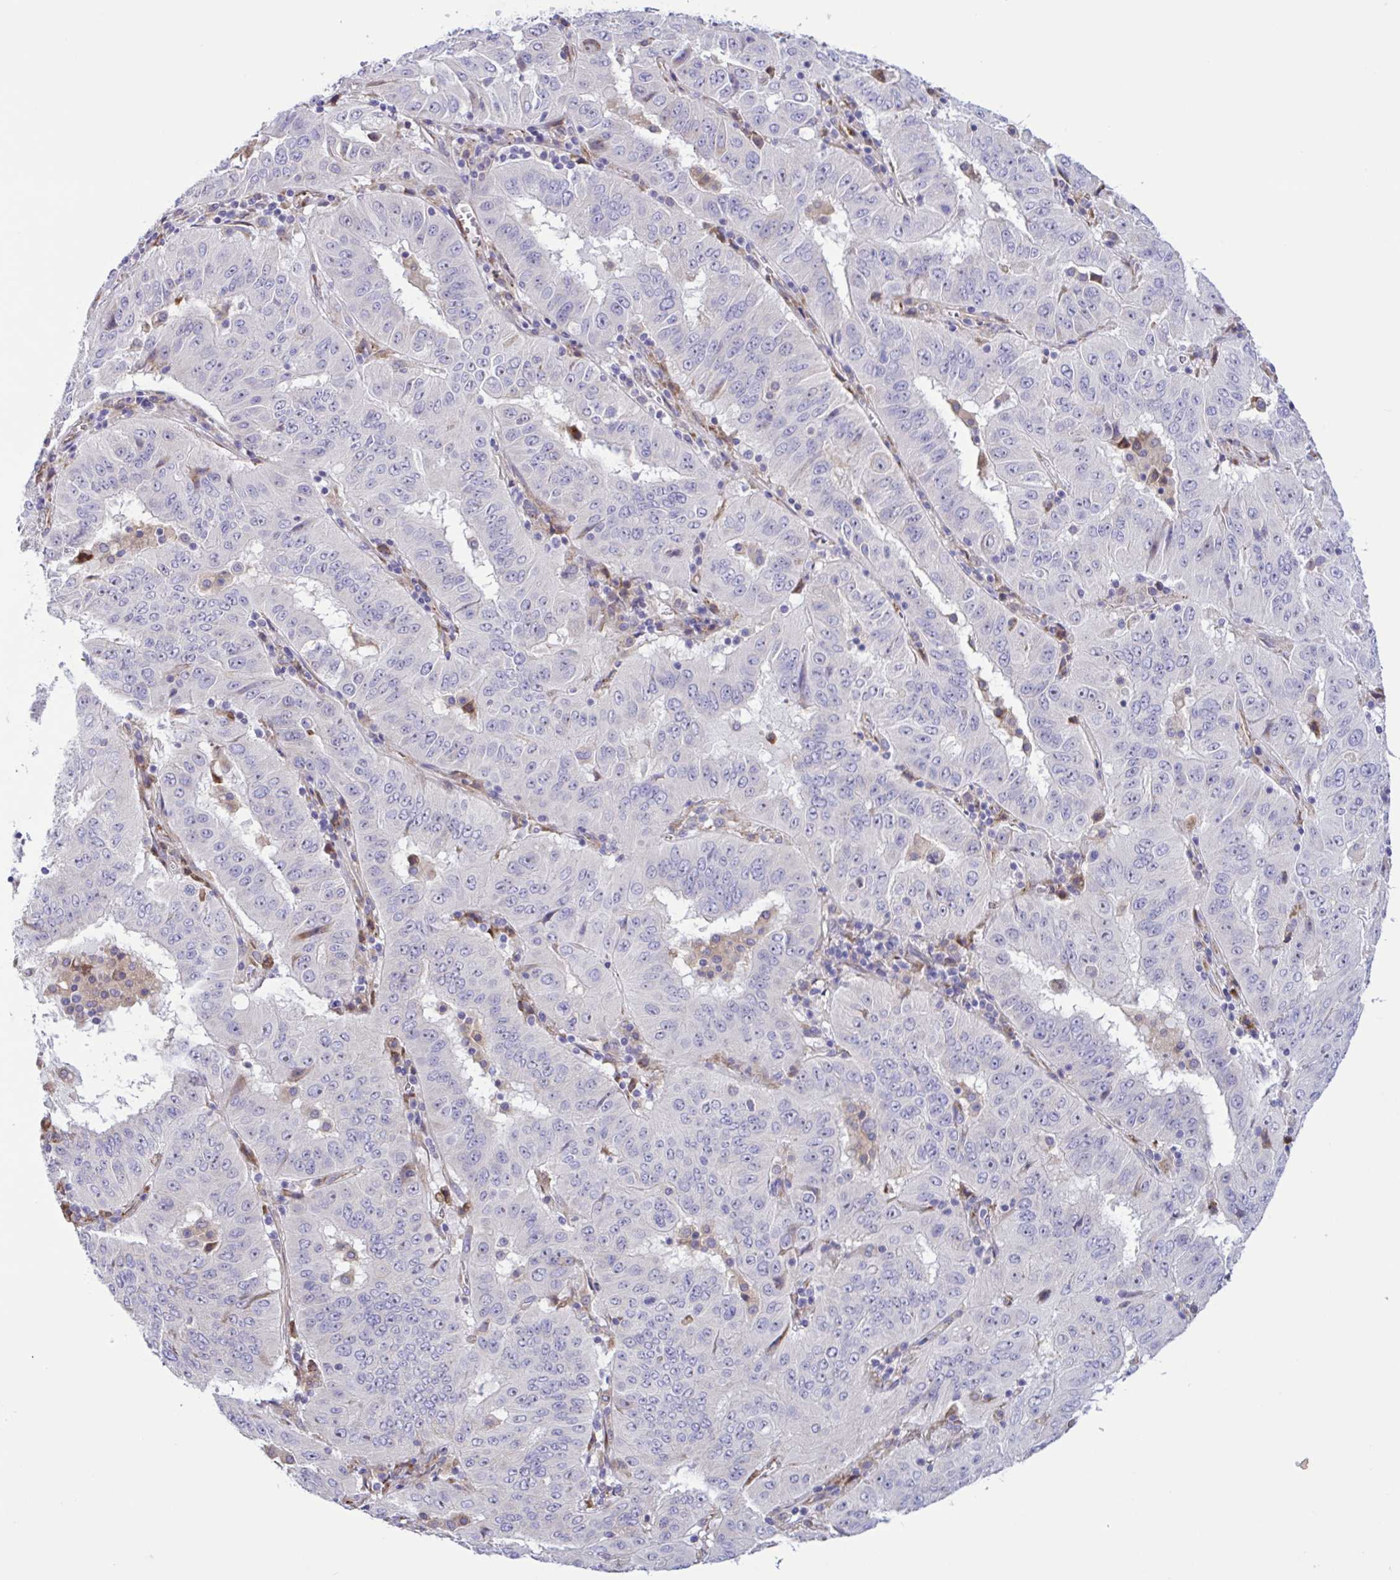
{"staining": {"intensity": "weak", "quantity": "<25%", "location": "cytoplasmic/membranous"}, "tissue": "pancreatic cancer", "cell_type": "Tumor cells", "image_type": "cancer", "snomed": [{"axis": "morphology", "description": "Adenocarcinoma, NOS"}, {"axis": "topography", "description": "Pancreas"}], "caption": "Immunohistochemistry of human adenocarcinoma (pancreatic) shows no staining in tumor cells.", "gene": "DSC3", "patient": {"sex": "male", "age": 63}}